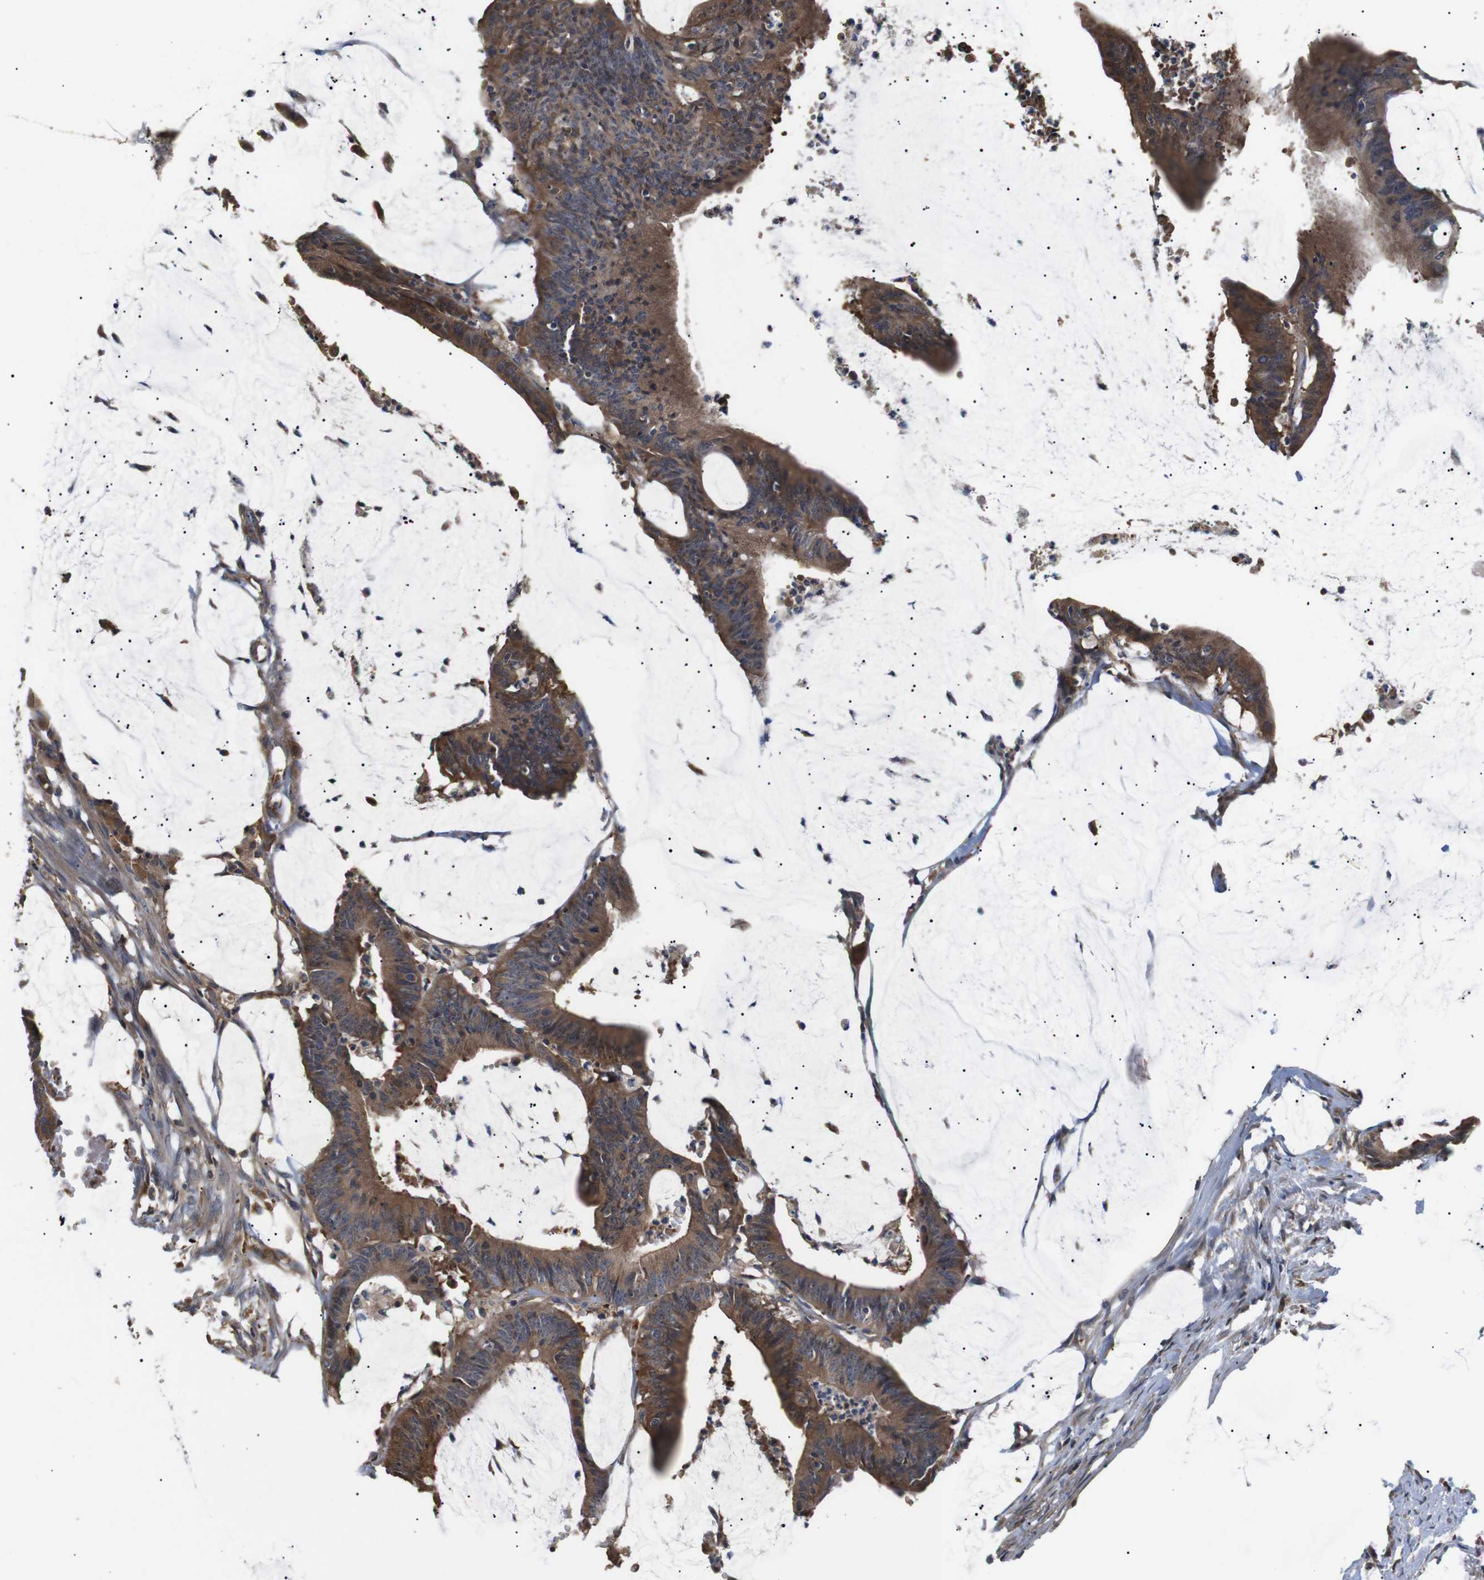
{"staining": {"intensity": "moderate", "quantity": ">75%", "location": "cytoplasmic/membranous"}, "tissue": "colorectal cancer", "cell_type": "Tumor cells", "image_type": "cancer", "snomed": [{"axis": "morphology", "description": "Adenocarcinoma, NOS"}, {"axis": "topography", "description": "Rectum"}], "caption": "Protein staining by immunohistochemistry (IHC) displays moderate cytoplasmic/membranous expression in approximately >75% of tumor cells in colorectal adenocarcinoma.", "gene": "DDR1", "patient": {"sex": "female", "age": 66}}